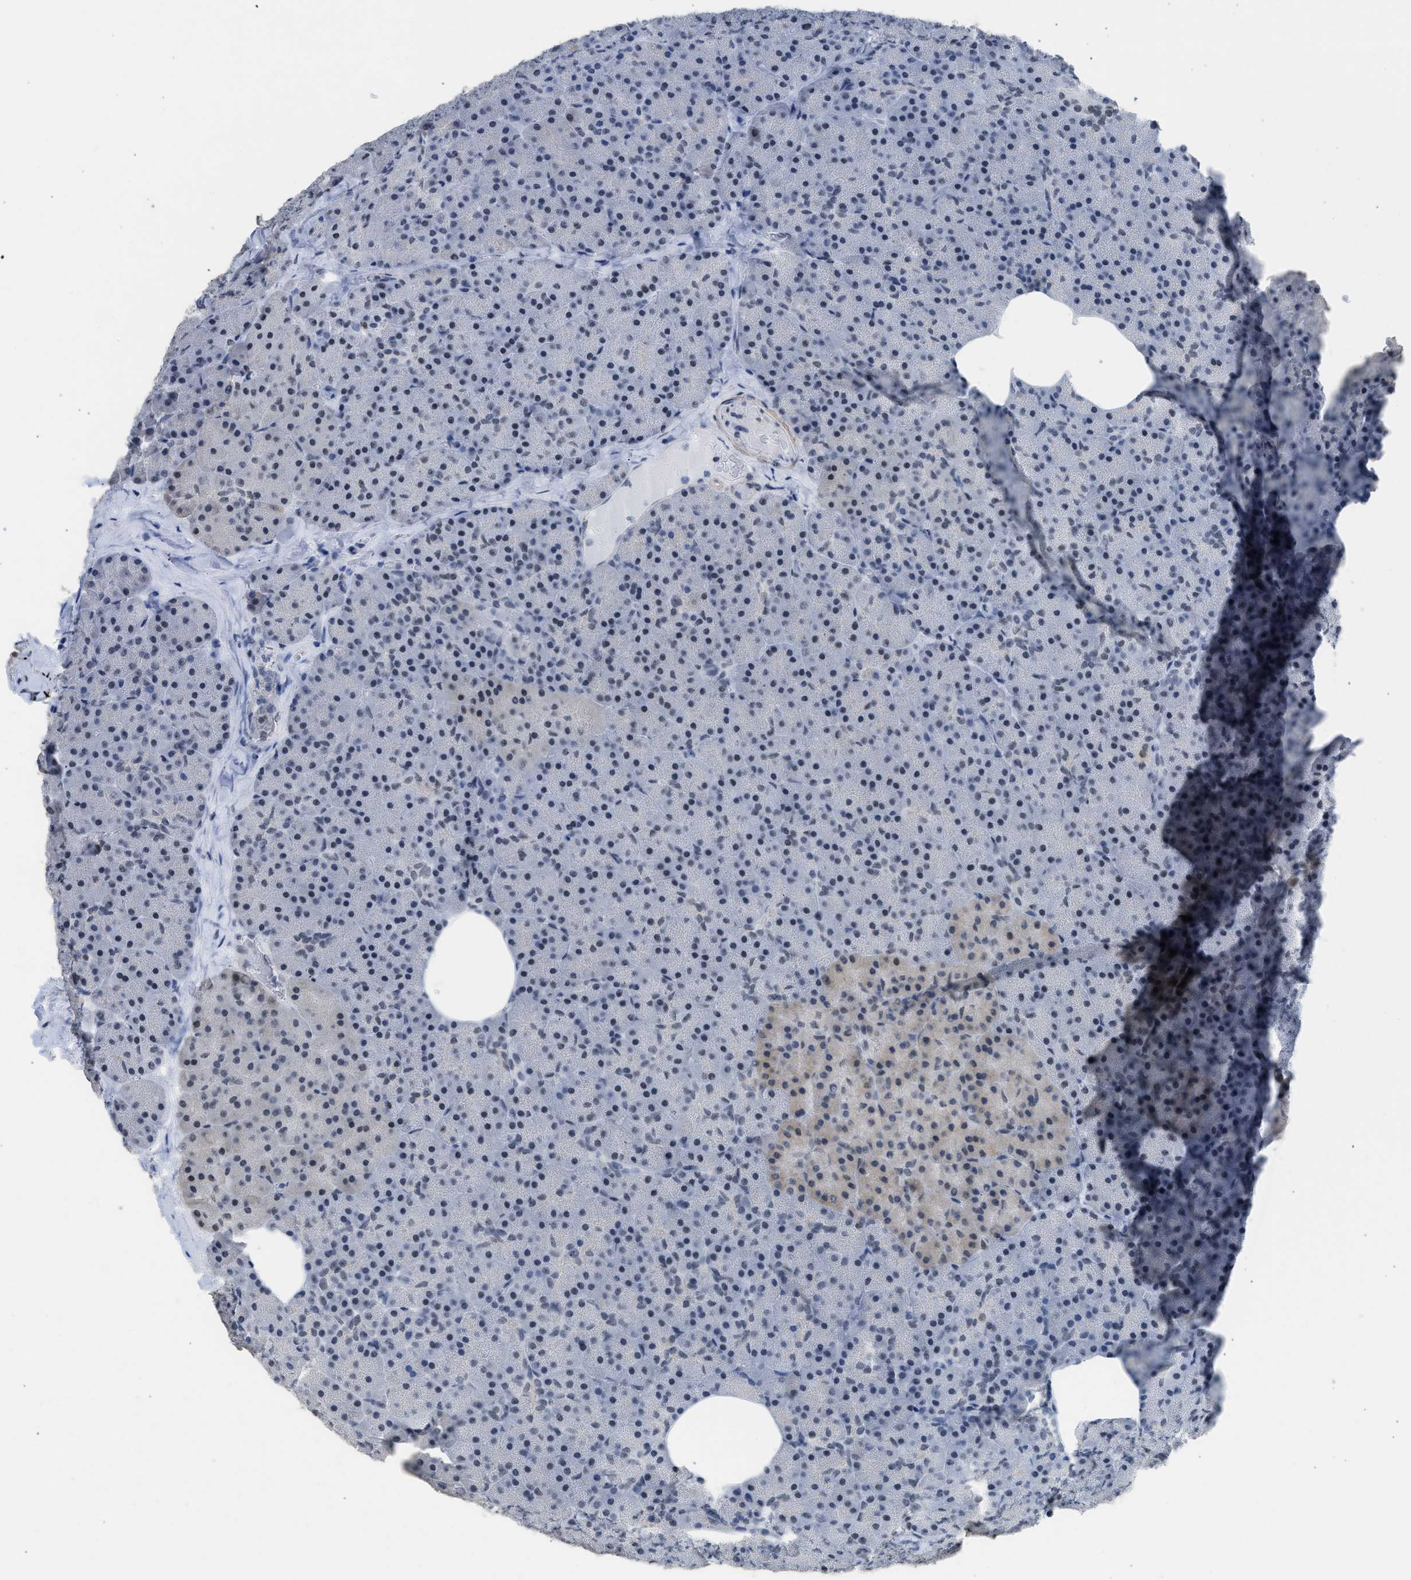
{"staining": {"intensity": "moderate", "quantity": "<25%", "location": "nuclear"}, "tissue": "pancreas", "cell_type": "Exocrine glandular cells", "image_type": "normal", "snomed": [{"axis": "morphology", "description": "Normal tissue, NOS"}, {"axis": "morphology", "description": "Carcinoid, malignant, NOS"}, {"axis": "topography", "description": "Pancreas"}], "caption": "Brown immunohistochemical staining in normal human pancreas exhibits moderate nuclear staining in about <25% of exocrine glandular cells.", "gene": "SCAF4", "patient": {"sex": "female", "age": 35}}